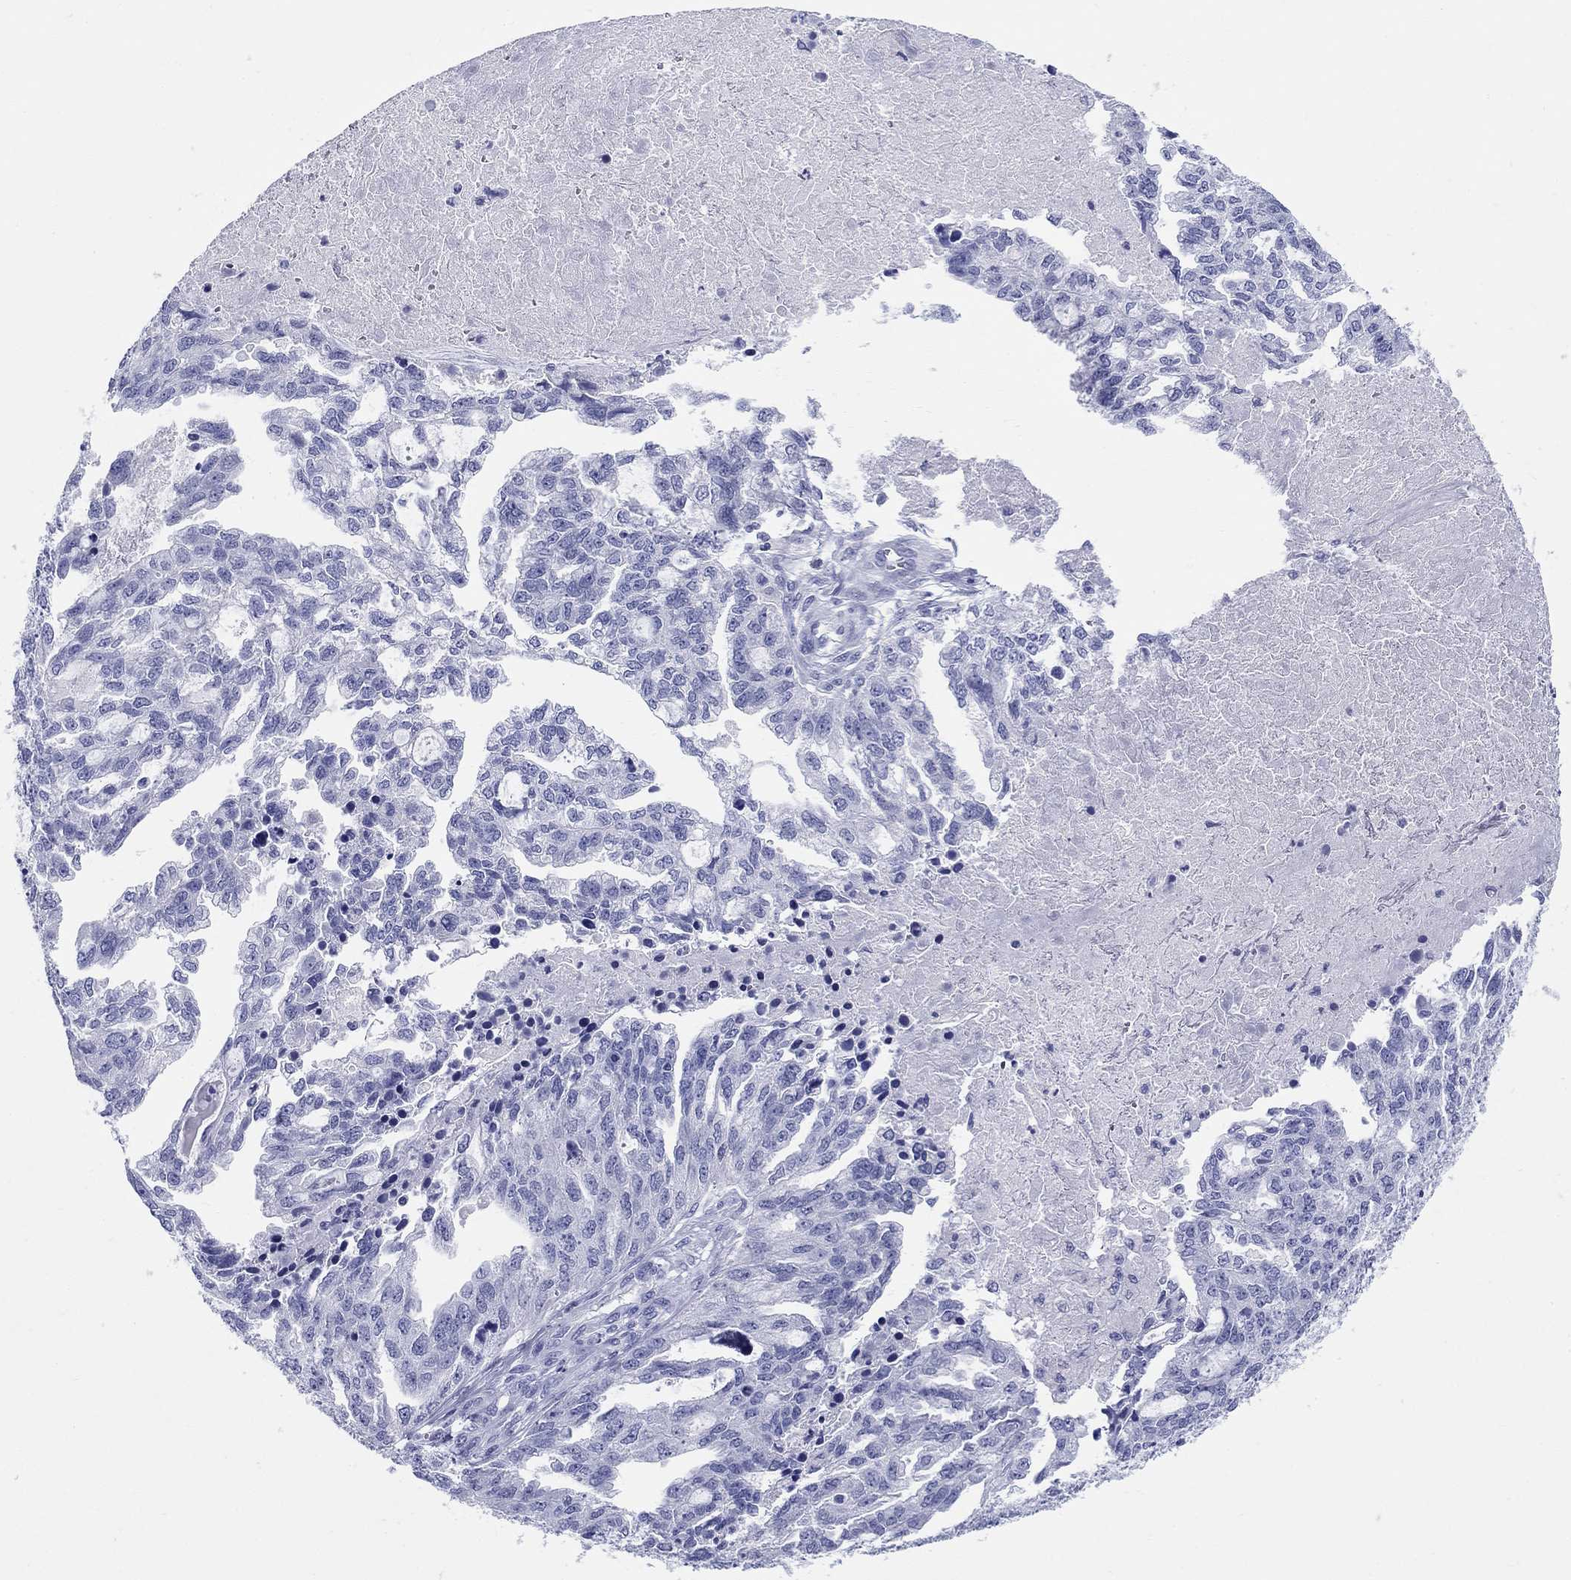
{"staining": {"intensity": "negative", "quantity": "none", "location": "none"}, "tissue": "ovarian cancer", "cell_type": "Tumor cells", "image_type": "cancer", "snomed": [{"axis": "morphology", "description": "Cystadenocarcinoma, serous, NOS"}, {"axis": "topography", "description": "Ovary"}], "caption": "Immunohistochemical staining of ovarian serous cystadenocarcinoma demonstrates no significant staining in tumor cells. The staining is performed using DAB (3,3'-diaminobenzidine) brown chromogen with nuclei counter-stained in using hematoxylin.", "gene": "LAMP5", "patient": {"sex": "female", "age": 51}}